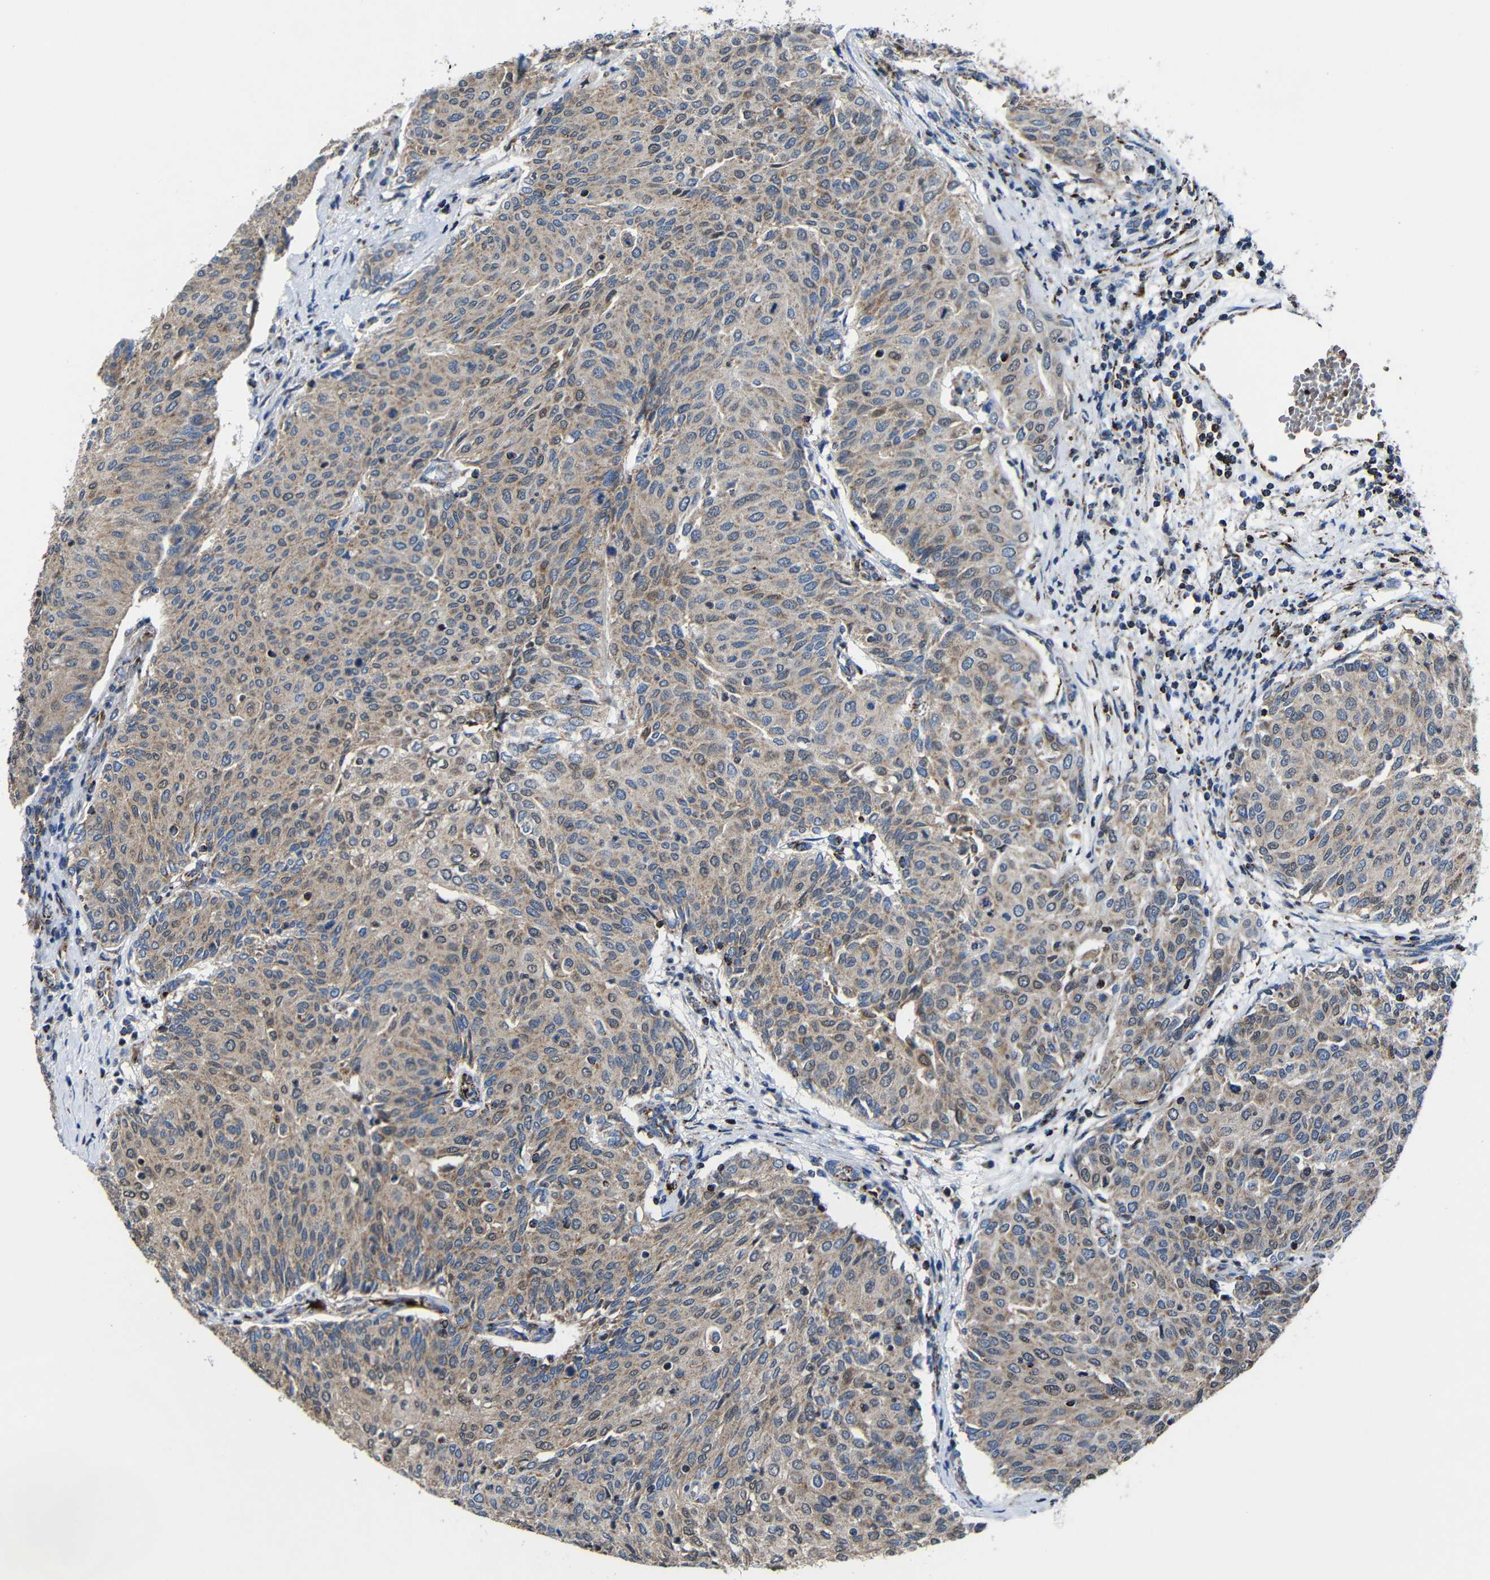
{"staining": {"intensity": "weak", "quantity": ">75%", "location": "cytoplasmic/membranous"}, "tissue": "urothelial cancer", "cell_type": "Tumor cells", "image_type": "cancer", "snomed": [{"axis": "morphology", "description": "Urothelial carcinoma, Low grade"}, {"axis": "topography", "description": "Urinary bladder"}], "caption": "Urothelial cancer stained for a protein demonstrates weak cytoplasmic/membranous positivity in tumor cells. (IHC, brightfield microscopy, high magnification).", "gene": "CA5B", "patient": {"sex": "female", "age": 79}}